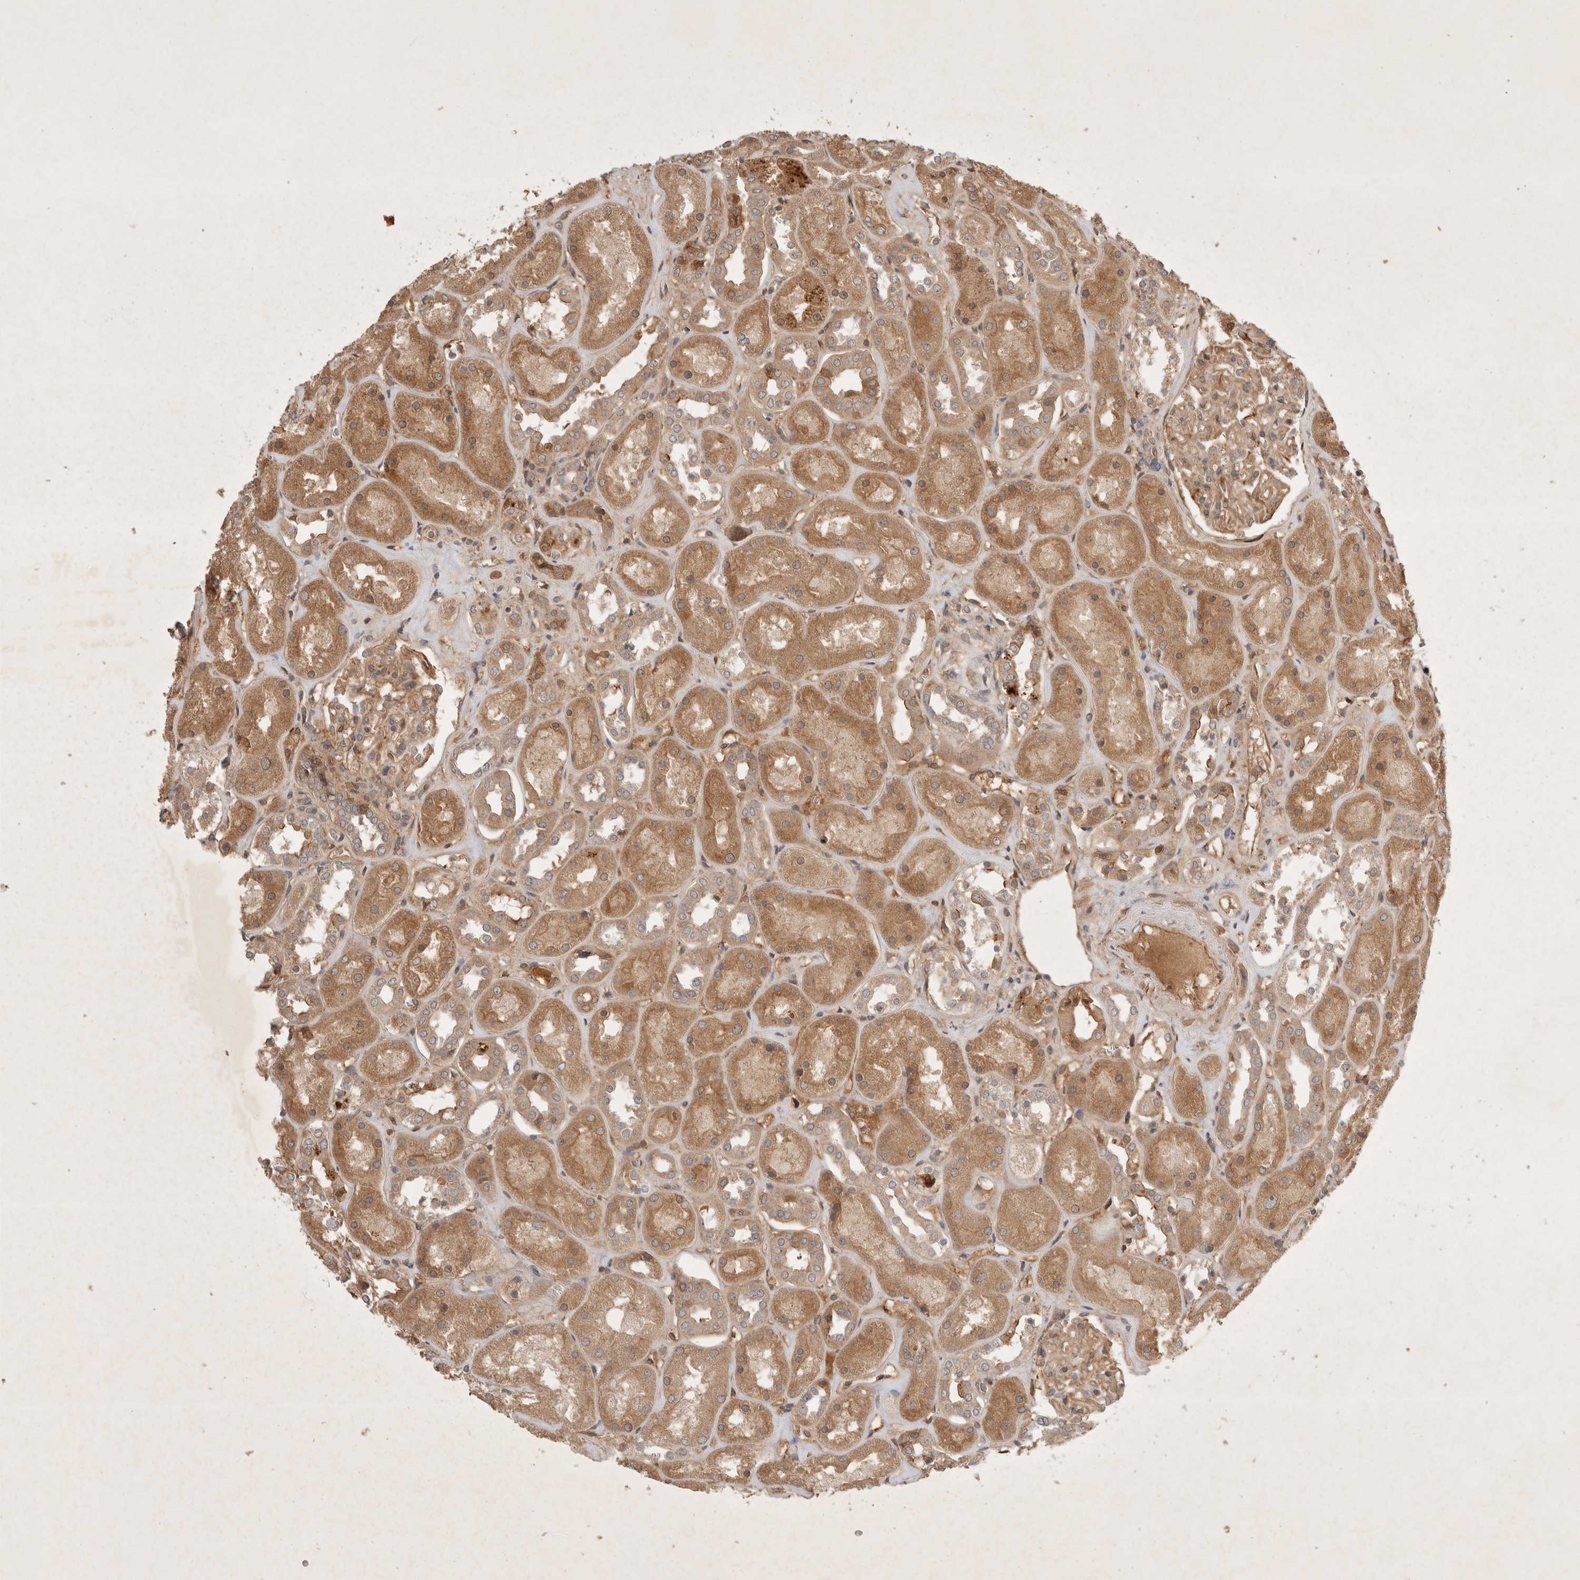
{"staining": {"intensity": "moderate", "quantity": ">75%", "location": "cytoplasmic/membranous"}, "tissue": "kidney", "cell_type": "Cells in glomeruli", "image_type": "normal", "snomed": [{"axis": "morphology", "description": "Normal tissue, NOS"}, {"axis": "topography", "description": "Kidney"}], "caption": "Immunohistochemistry (DAB) staining of unremarkable human kidney shows moderate cytoplasmic/membranous protein positivity in approximately >75% of cells in glomeruli.", "gene": "YES1", "patient": {"sex": "male", "age": 70}}